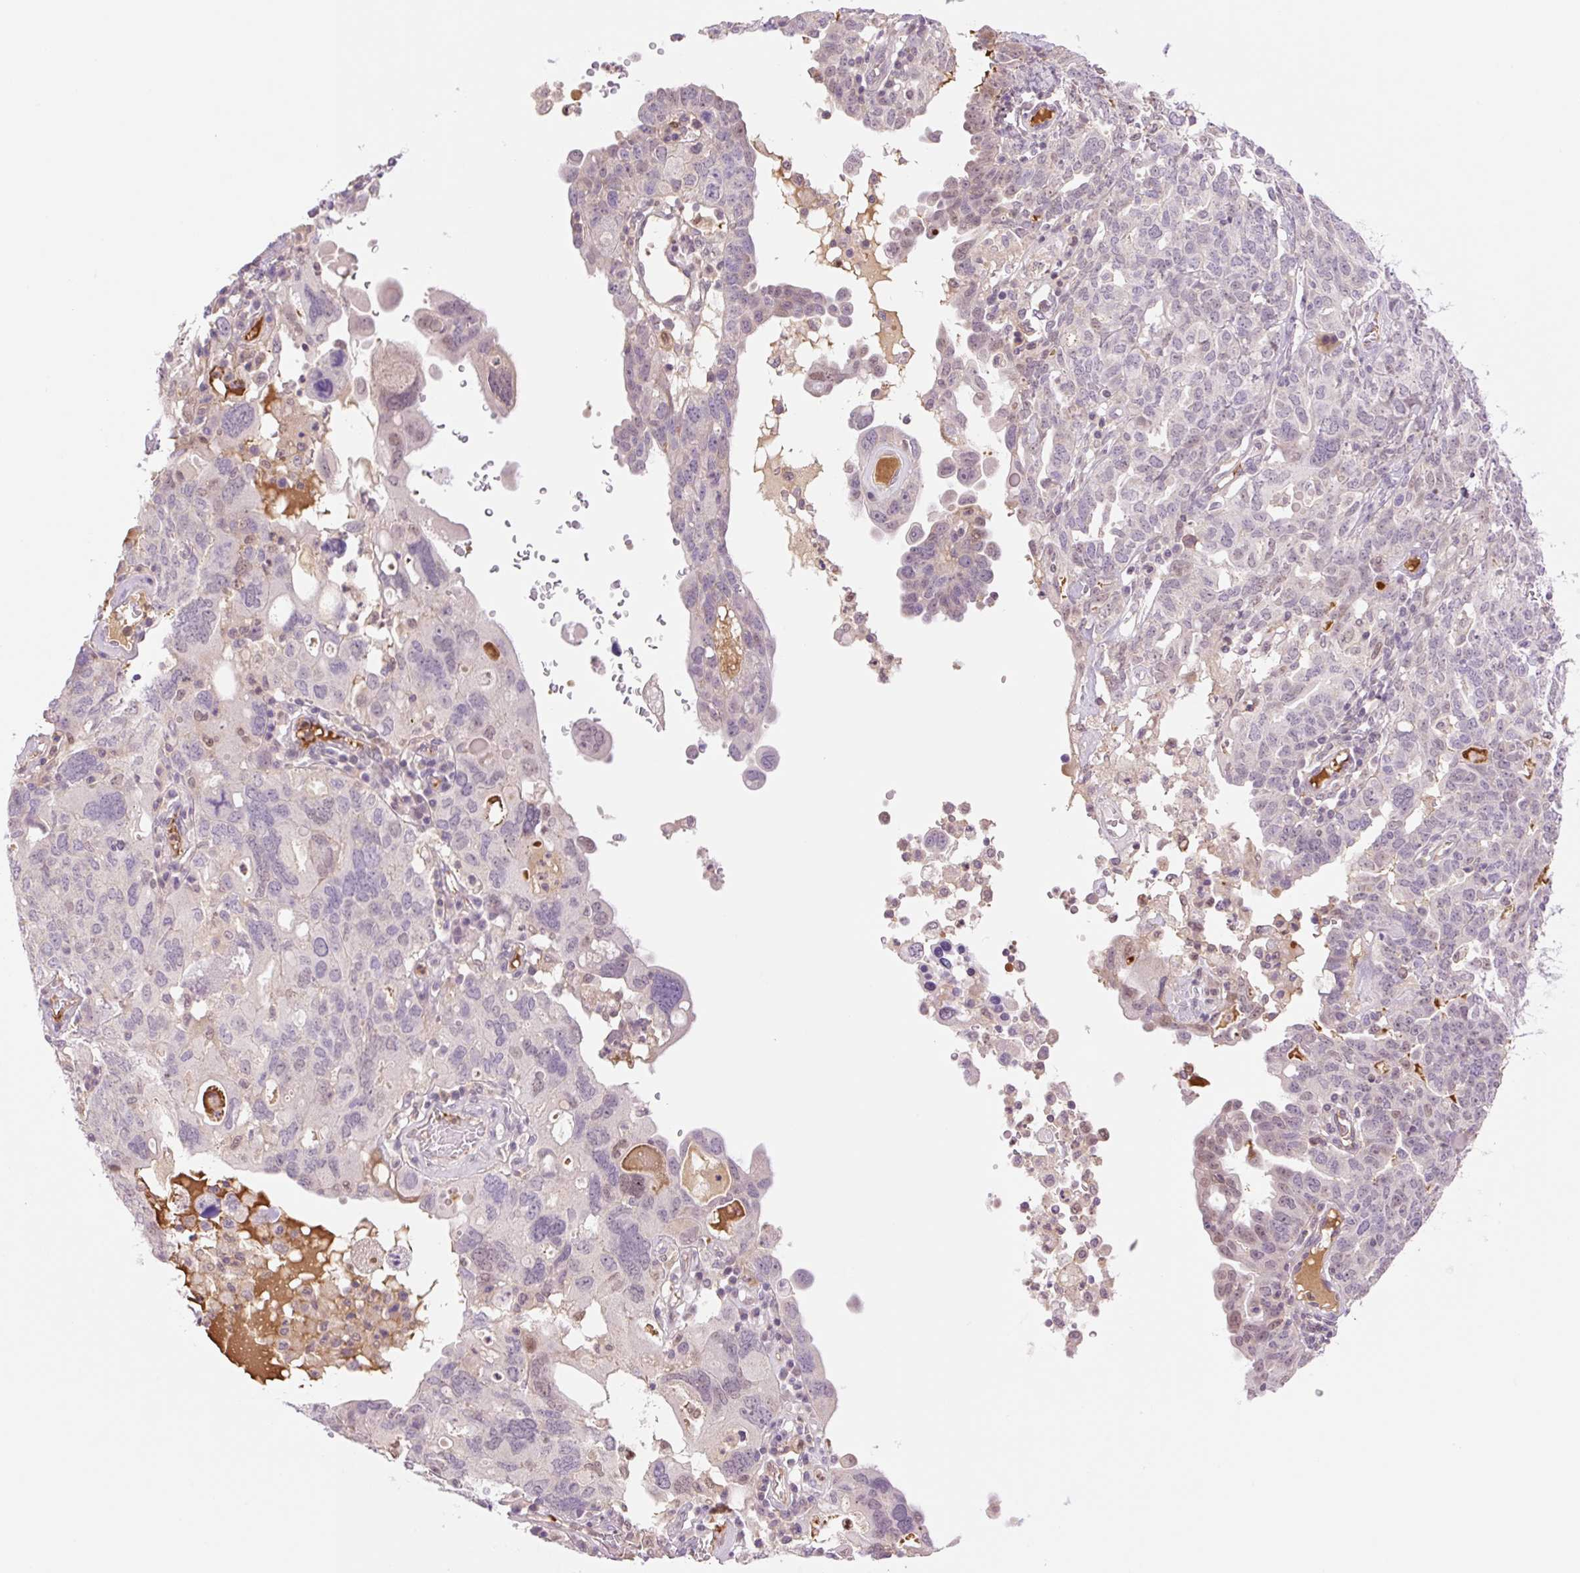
{"staining": {"intensity": "negative", "quantity": "none", "location": "none"}, "tissue": "ovarian cancer", "cell_type": "Tumor cells", "image_type": "cancer", "snomed": [{"axis": "morphology", "description": "Carcinoma, endometroid"}, {"axis": "topography", "description": "Ovary"}], "caption": "IHC micrograph of human ovarian cancer stained for a protein (brown), which demonstrates no staining in tumor cells.", "gene": "HEBP1", "patient": {"sex": "female", "age": 62}}